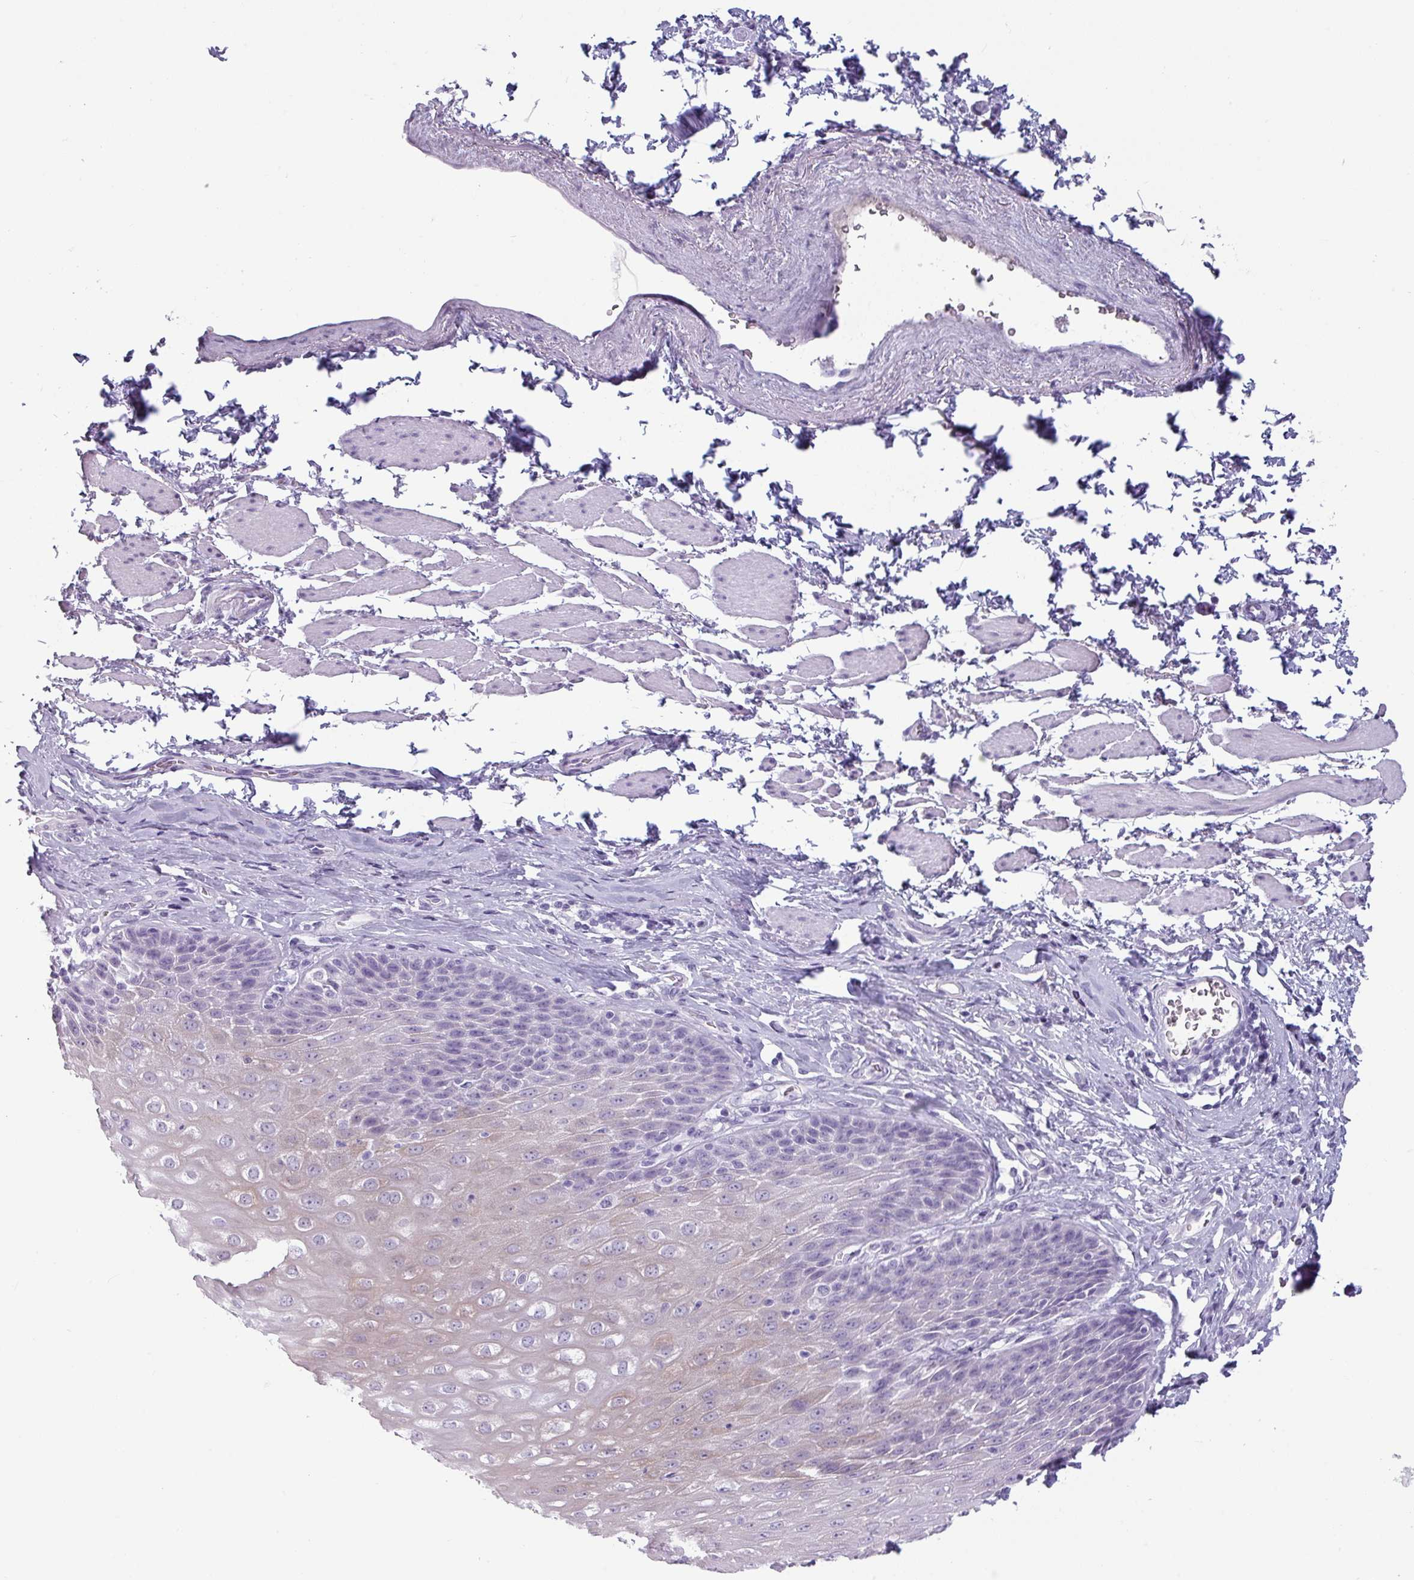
{"staining": {"intensity": "weak", "quantity": "<25%", "location": "cytoplasmic/membranous"}, "tissue": "esophagus", "cell_type": "Squamous epithelial cells", "image_type": "normal", "snomed": [{"axis": "morphology", "description": "Normal tissue, NOS"}, {"axis": "topography", "description": "Esophagus"}], "caption": "Immunohistochemistry (IHC) photomicrograph of unremarkable esophagus stained for a protein (brown), which shows no staining in squamous epithelial cells. The staining is performed using DAB (3,3'-diaminobenzidine) brown chromogen with nuclei counter-stained in using hematoxylin.", "gene": "SLC26A9", "patient": {"sex": "female", "age": 61}}